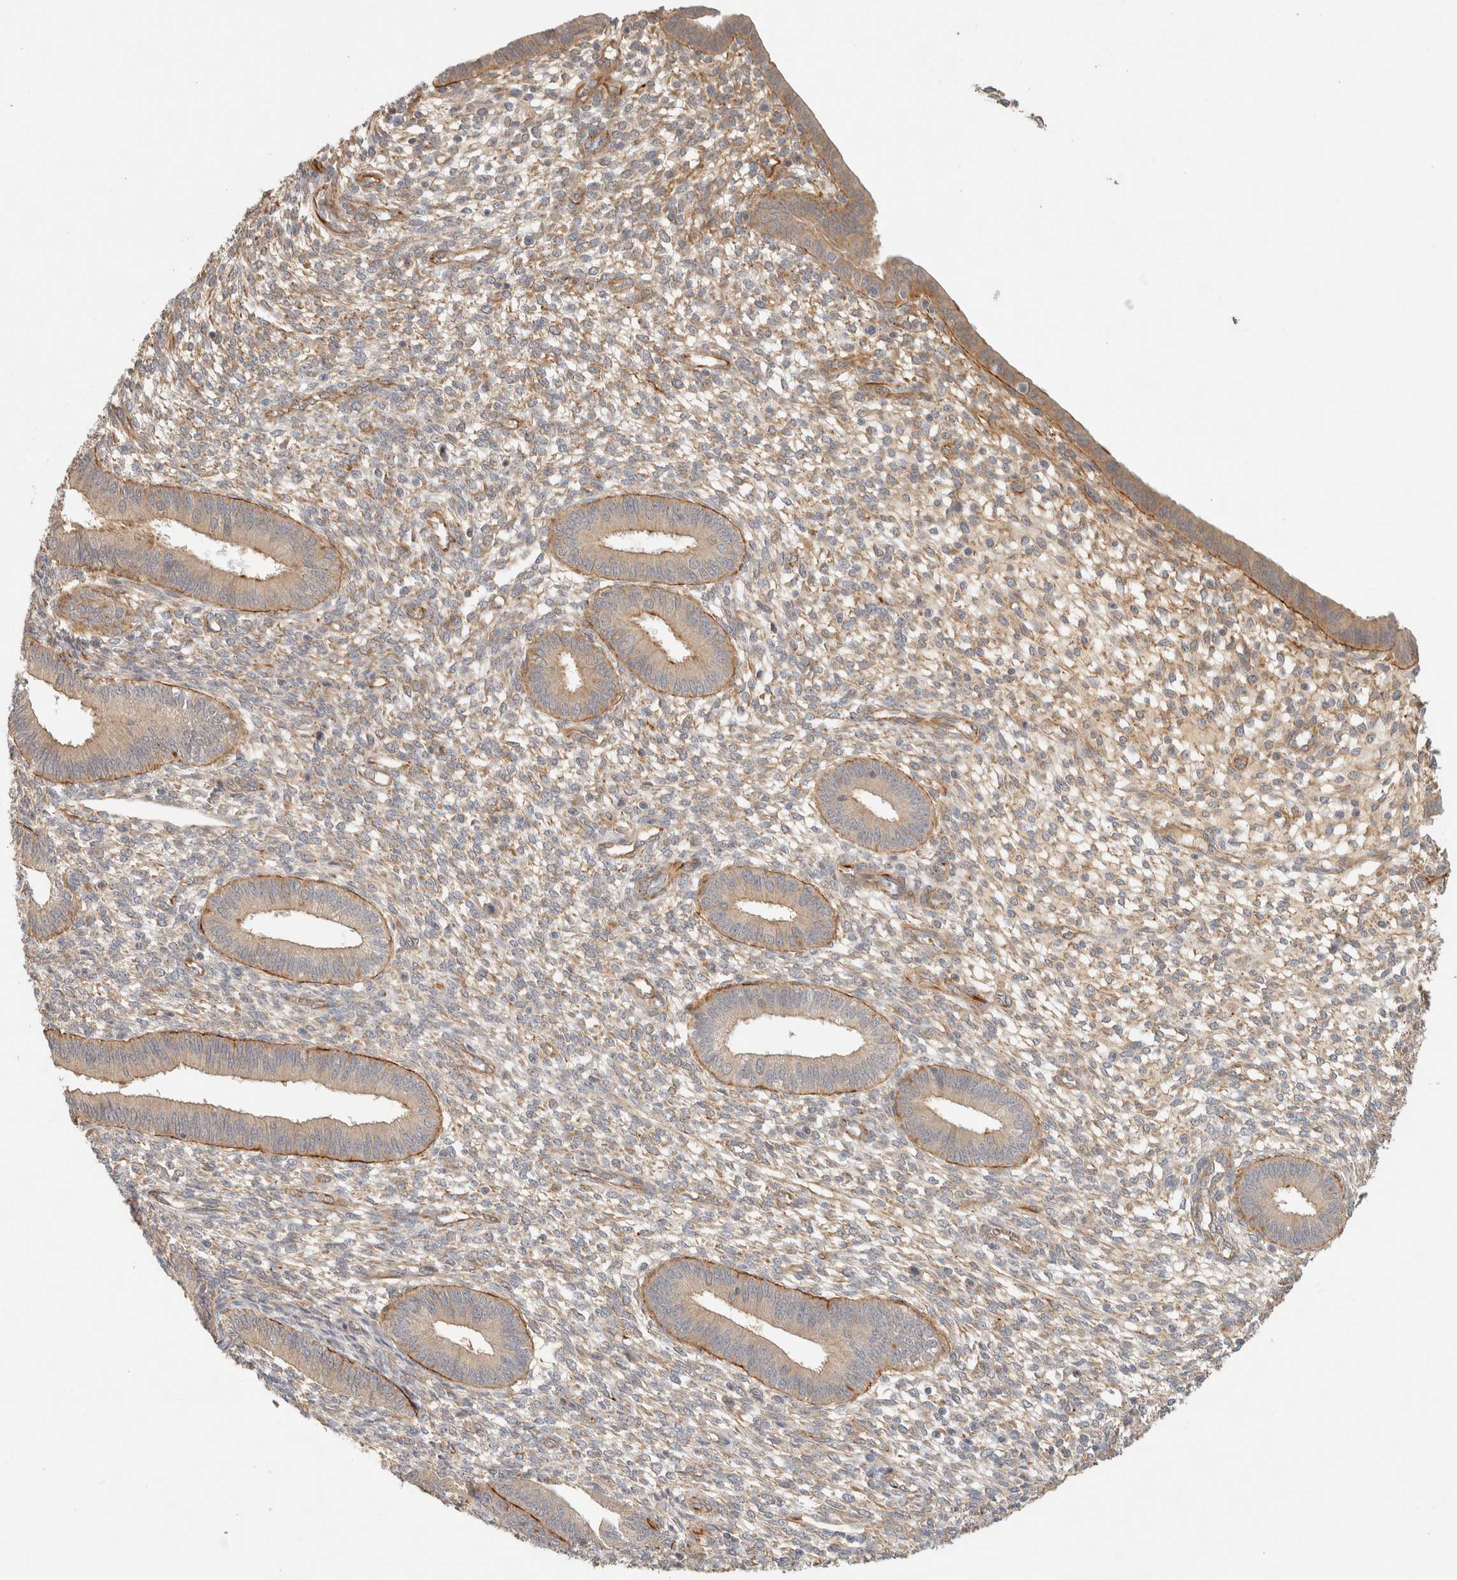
{"staining": {"intensity": "weak", "quantity": "25%-75%", "location": "cytoplasmic/membranous"}, "tissue": "endometrium", "cell_type": "Cells in endometrial stroma", "image_type": "normal", "snomed": [{"axis": "morphology", "description": "Normal tissue, NOS"}, {"axis": "topography", "description": "Endometrium"}], "caption": "Immunohistochemical staining of normal endometrium displays 25%-75% levels of weak cytoplasmic/membranous protein staining in about 25%-75% of cells in endometrial stroma. The staining was performed using DAB (3,3'-diaminobenzidine), with brown indicating positive protein expression. Nuclei are stained blue with hematoxylin.", "gene": "FAT1", "patient": {"sex": "female", "age": 46}}